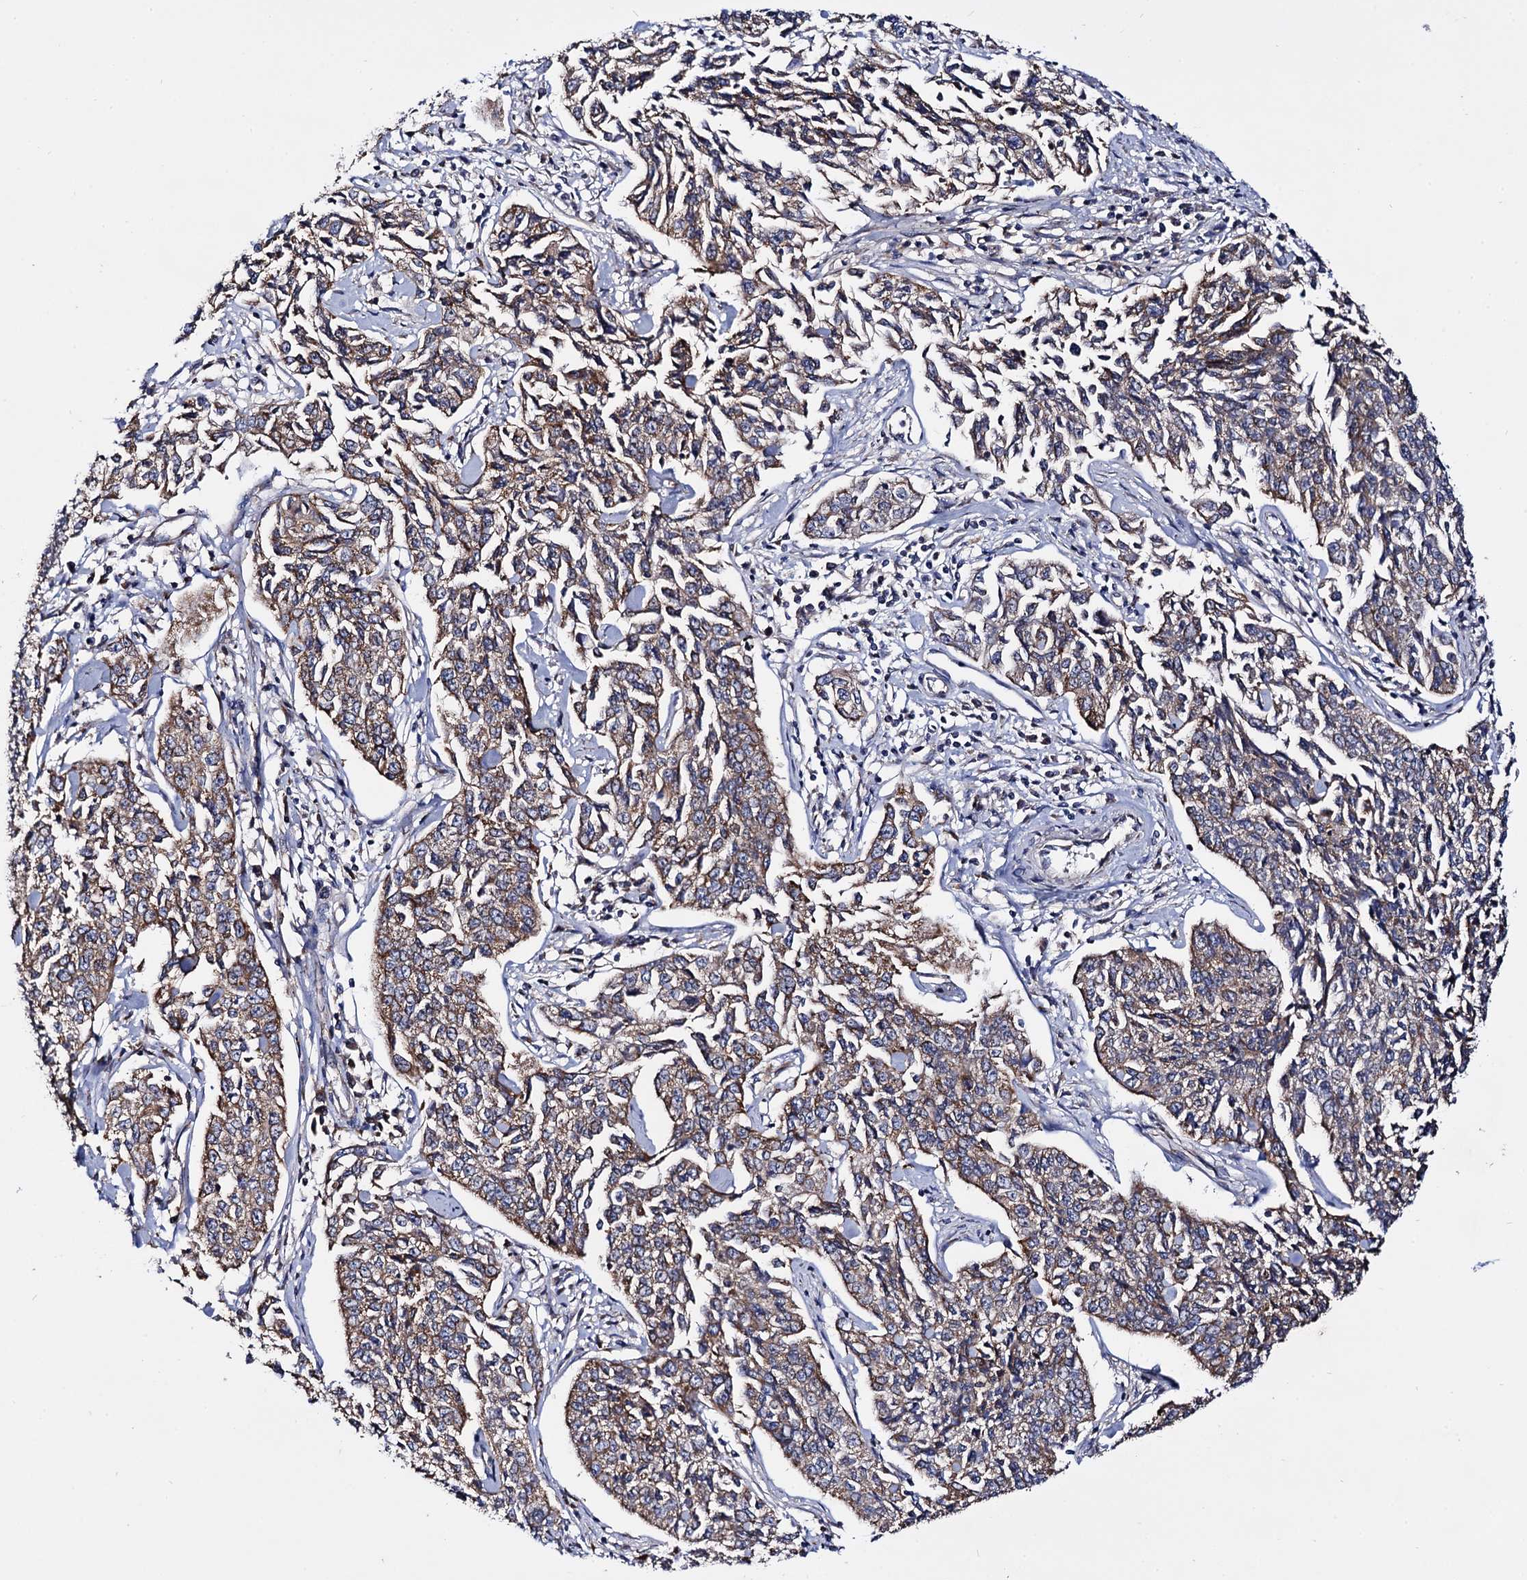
{"staining": {"intensity": "weak", "quantity": ">75%", "location": "cytoplasmic/membranous"}, "tissue": "cervical cancer", "cell_type": "Tumor cells", "image_type": "cancer", "snomed": [{"axis": "morphology", "description": "Squamous cell carcinoma, NOS"}, {"axis": "topography", "description": "Cervix"}], "caption": "Cervical cancer (squamous cell carcinoma) was stained to show a protein in brown. There is low levels of weak cytoplasmic/membranous staining in about >75% of tumor cells.", "gene": "IQCH", "patient": {"sex": "female", "age": 35}}